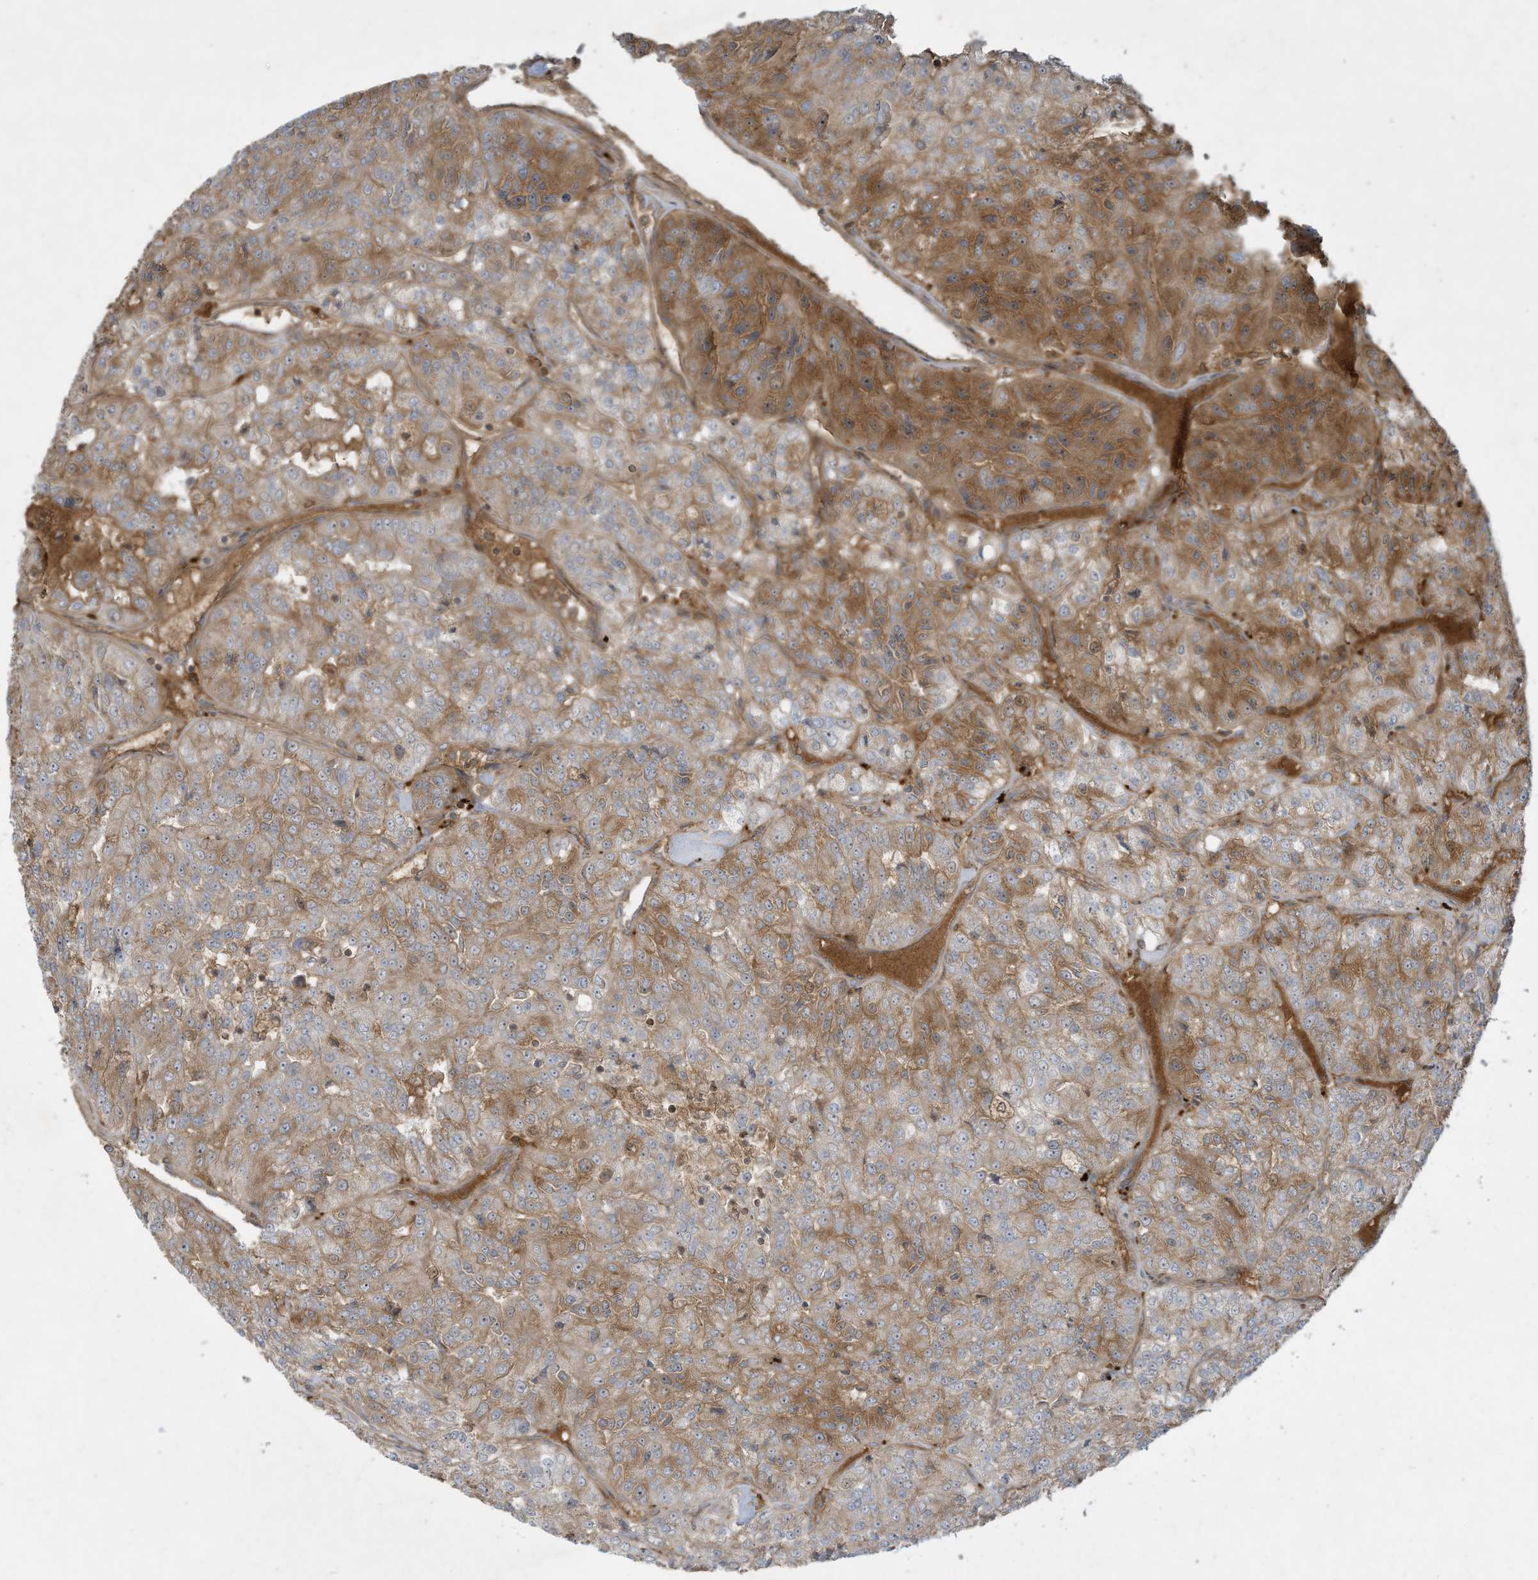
{"staining": {"intensity": "moderate", "quantity": "25%-75%", "location": "cytoplasmic/membranous"}, "tissue": "renal cancer", "cell_type": "Tumor cells", "image_type": "cancer", "snomed": [{"axis": "morphology", "description": "Adenocarcinoma, NOS"}, {"axis": "topography", "description": "Kidney"}], "caption": "This photomicrograph reveals IHC staining of human renal cancer (adenocarcinoma), with medium moderate cytoplasmic/membranous positivity in about 25%-75% of tumor cells.", "gene": "DDIT4", "patient": {"sex": "female", "age": 63}}